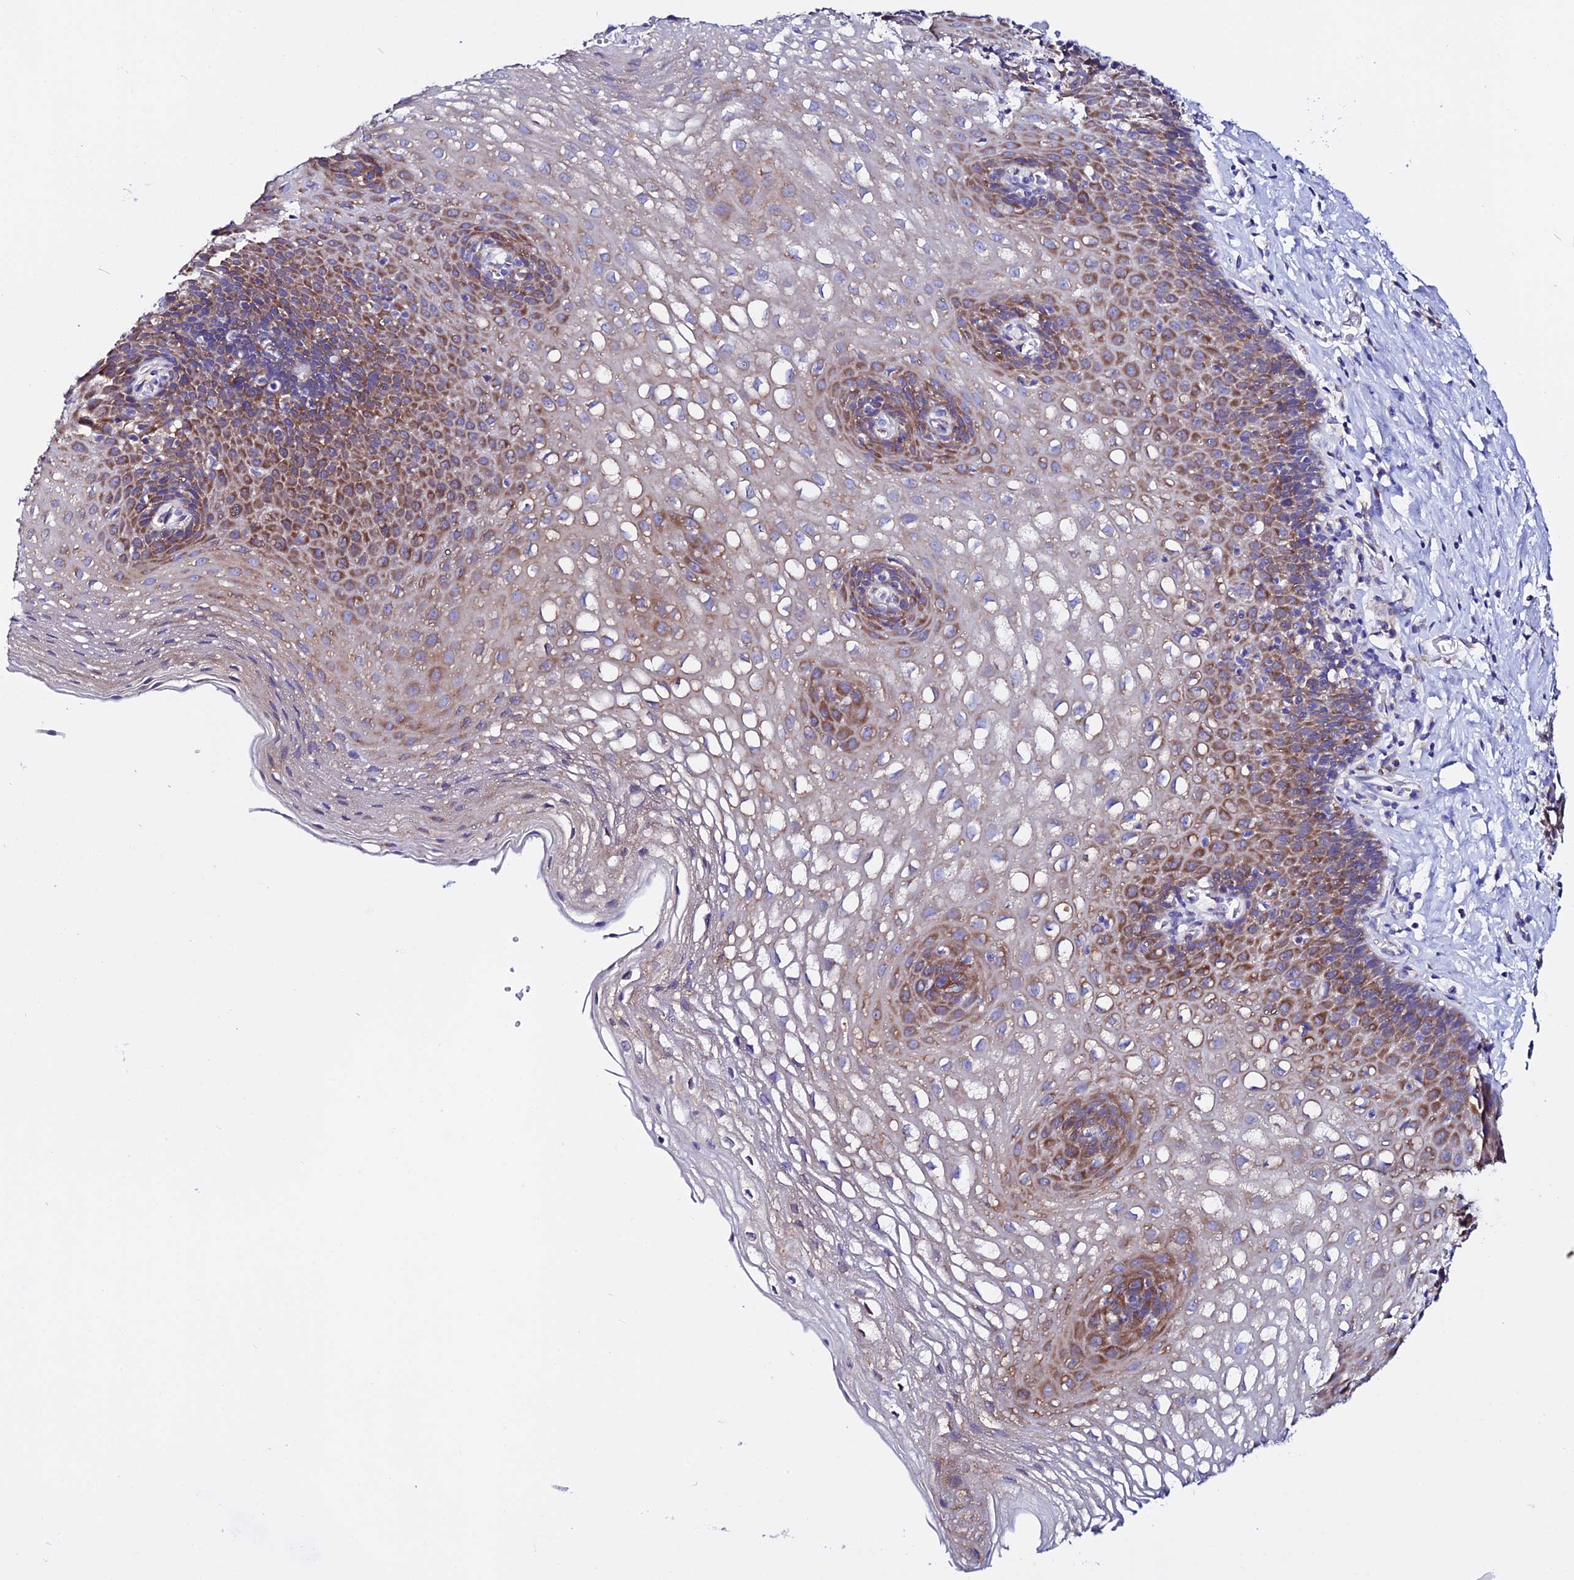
{"staining": {"intensity": "strong", "quantity": ">75%", "location": "cytoplasmic/membranous"}, "tissue": "esophagus", "cell_type": "Squamous epithelial cells", "image_type": "normal", "snomed": [{"axis": "morphology", "description": "Normal tissue, NOS"}, {"axis": "topography", "description": "Esophagus"}], "caption": "Esophagus stained with DAB IHC displays high levels of strong cytoplasmic/membranous expression in about >75% of squamous epithelial cells. (Stains: DAB in brown, nuclei in blue, Microscopy: brightfield microscopy at high magnification).", "gene": "EEF1G", "patient": {"sex": "female", "age": 66}}